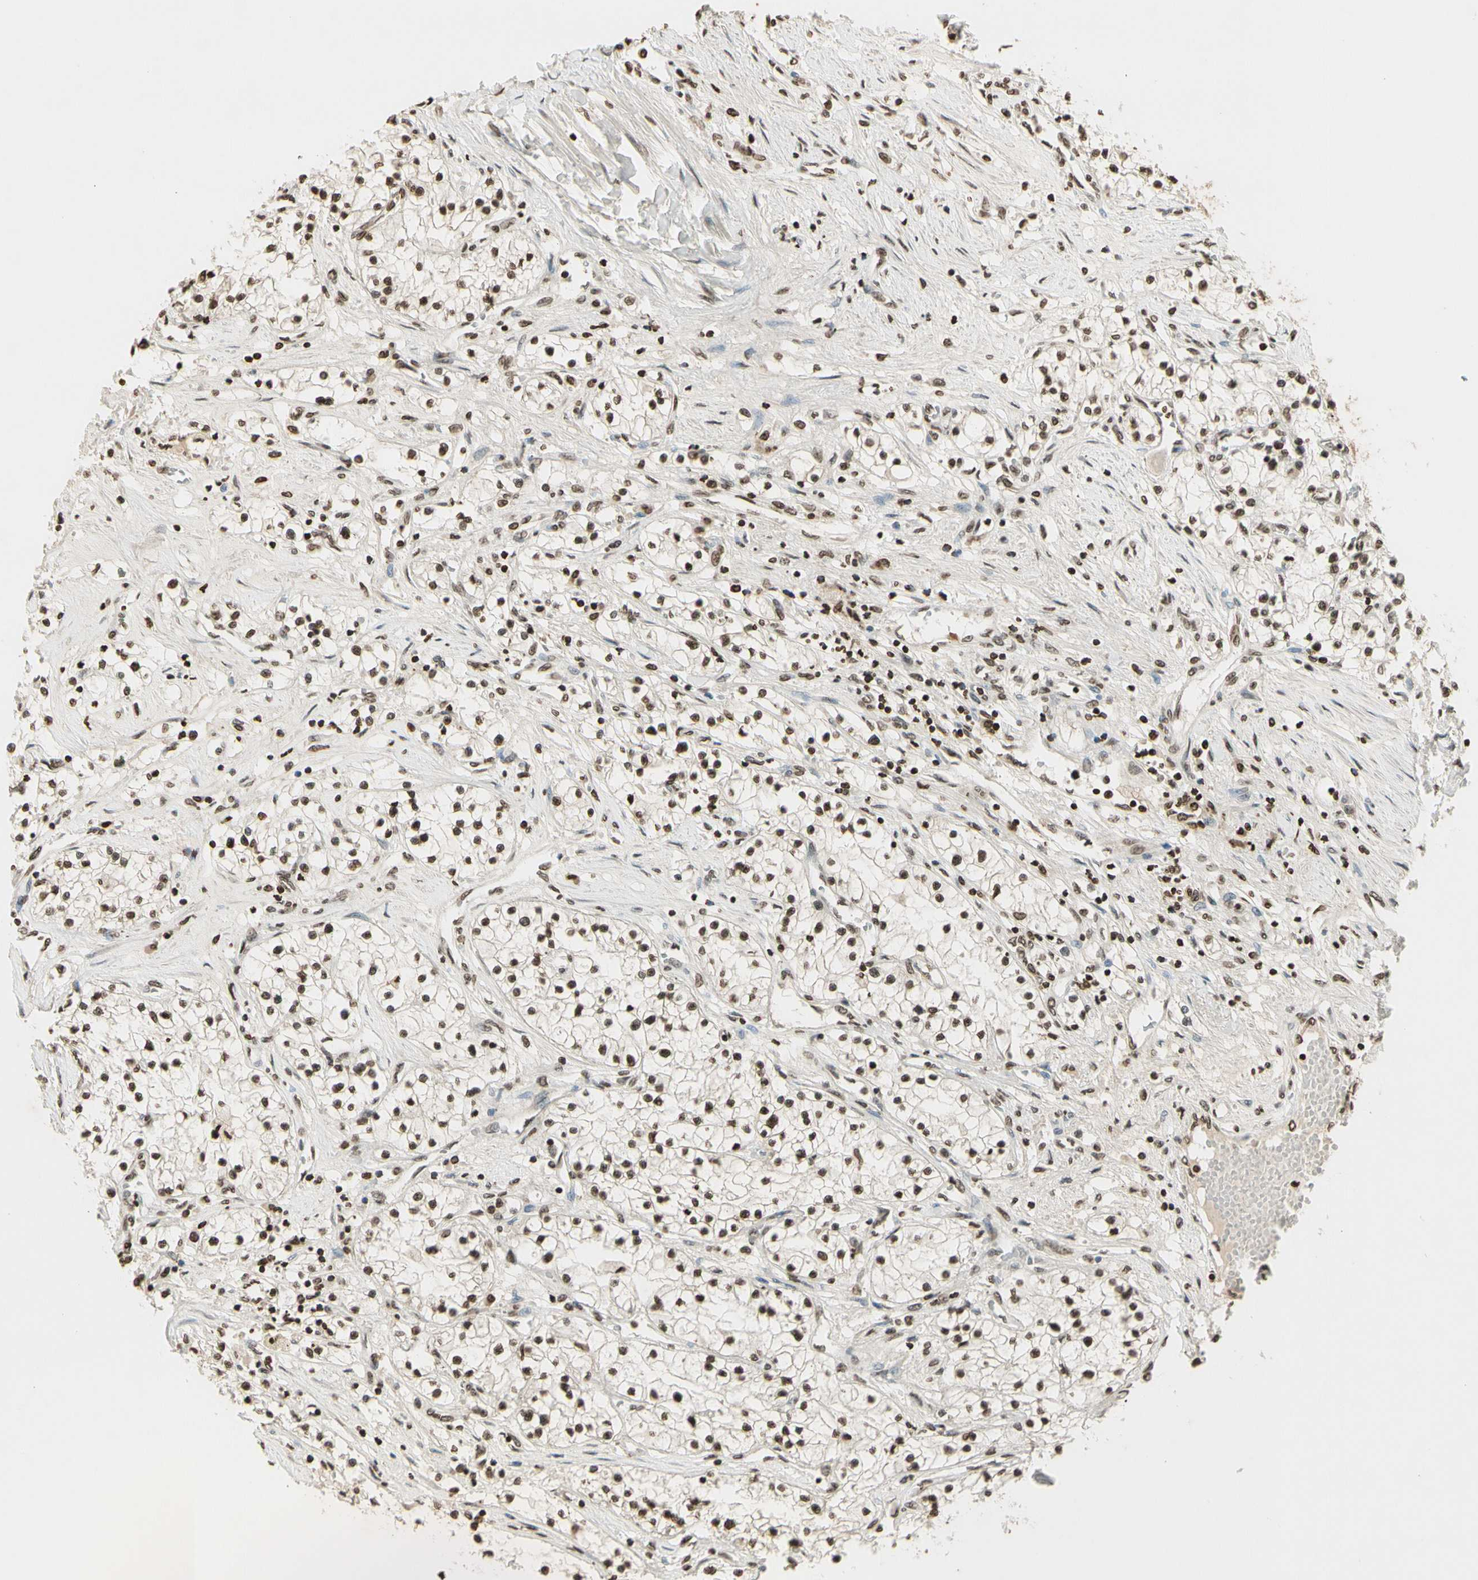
{"staining": {"intensity": "moderate", "quantity": "25%-75%", "location": "nuclear"}, "tissue": "renal cancer", "cell_type": "Tumor cells", "image_type": "cancer", "snomed": [{"axis": "morphology", "description": "Adenocarcinoma, NOS"}, {"axis": "topography", "description": "Kidney"}], "caption": "Protein staining shows moderate nuclear expression in approximately 25%-75% of tumor cells in renal cancer. (DAB IHC, brown staining for protein, blue staining for nuclei).", "gene": "RORA", "patient": {"sex": "male", "age": 68}}